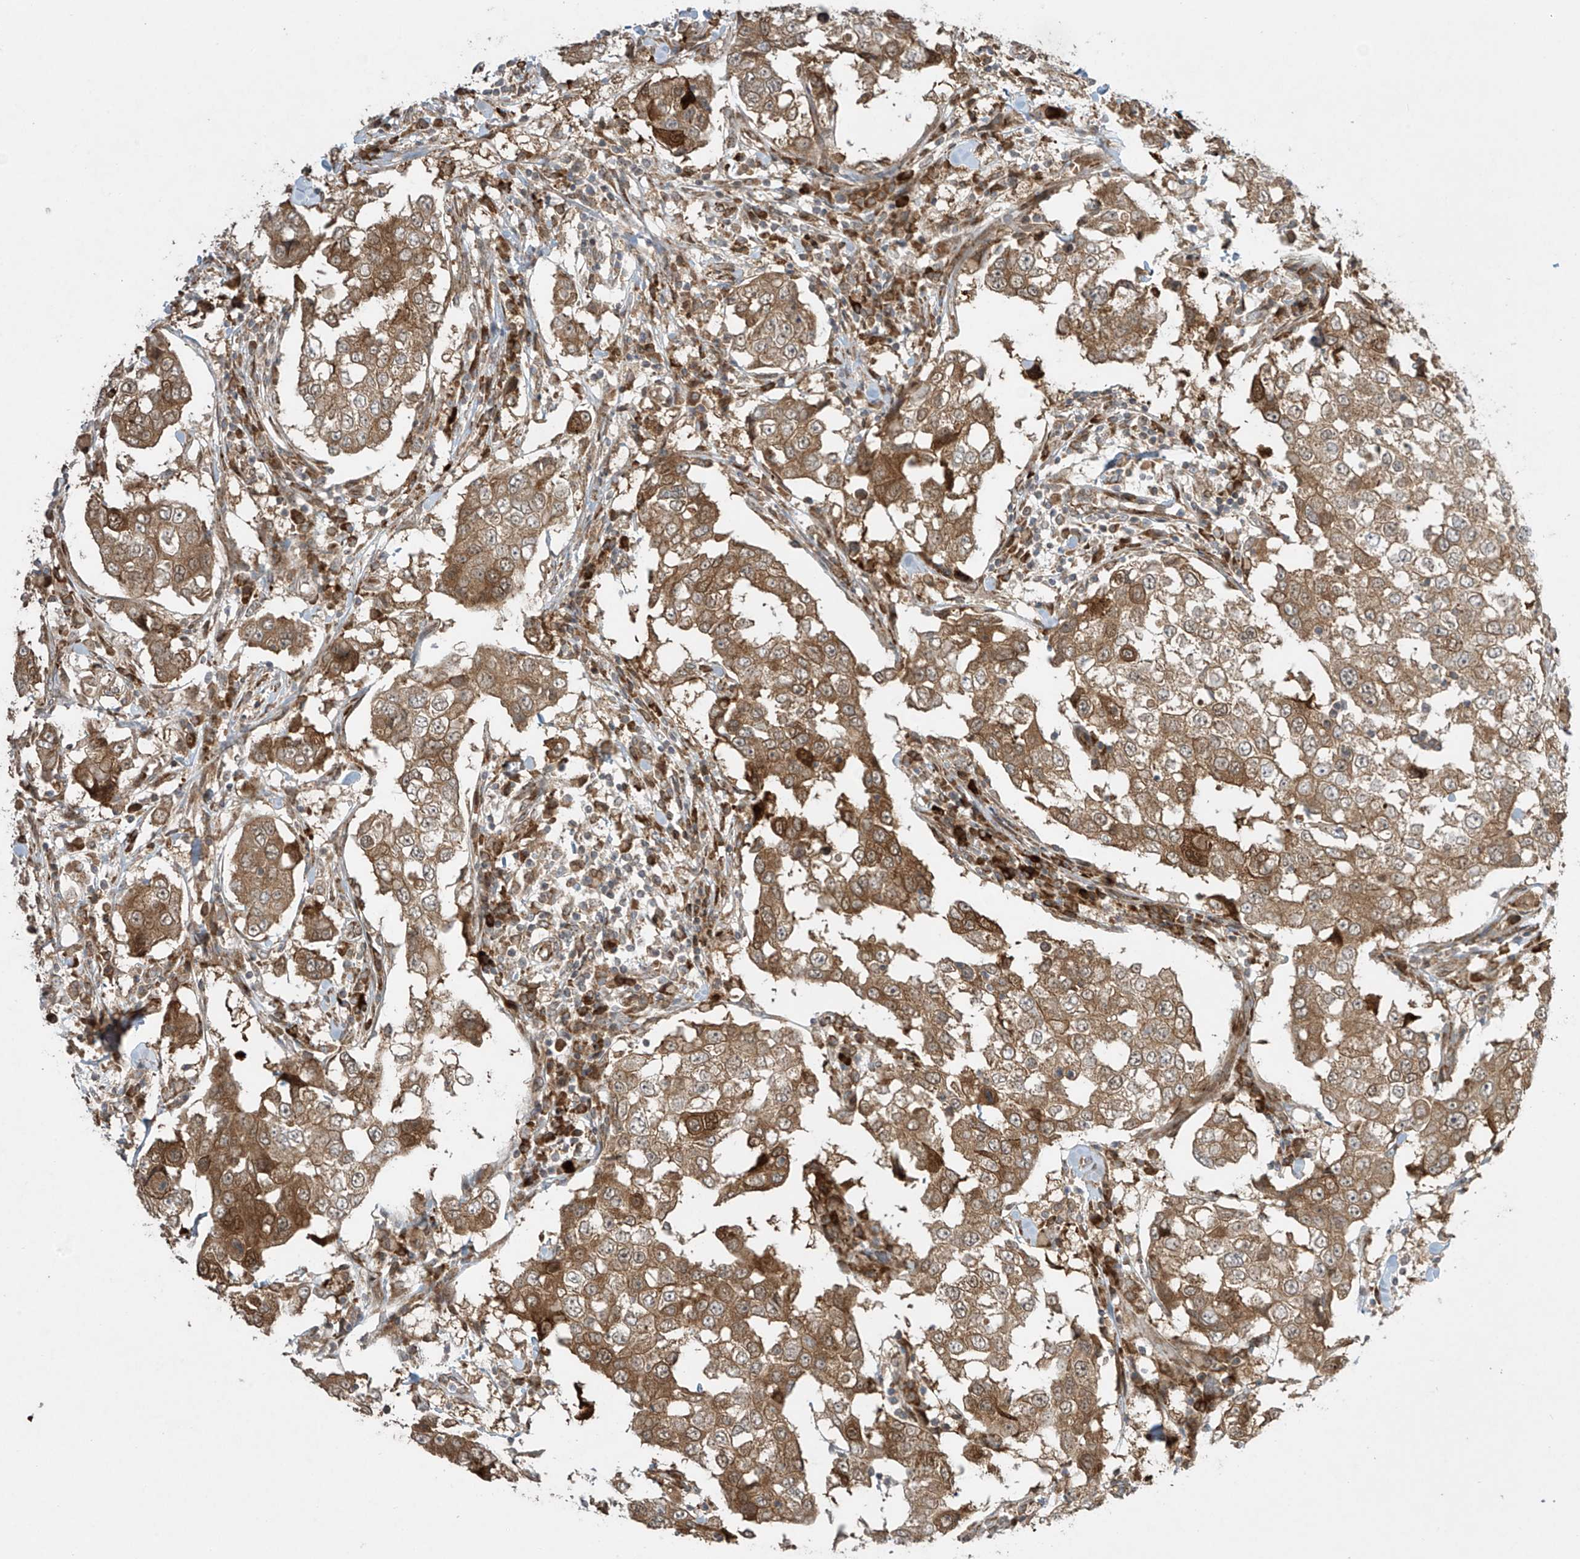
{"staining": {"intensity": "moderate", "quantity": ">75%", "location": "cytoplasmic/membranous"}, "tissue": "breast cancer", "cell_type": "Tumor cells", "image_type": "cancer", "snomed": [{"axis": "morphology", "description": "Duct carcinoma"}, {"axis": "topography", "description": "Breast"}], "caption": "Immunohistochemistry (IHC) (DAB) staining of breast cancer (invasive ductal carcinoma) displays moderate cytoplasmic/membranous protein expression in approximately >75% of tumor cells.", "gene": "PPAT", "patient": {"sex": "female", "age": 27}}